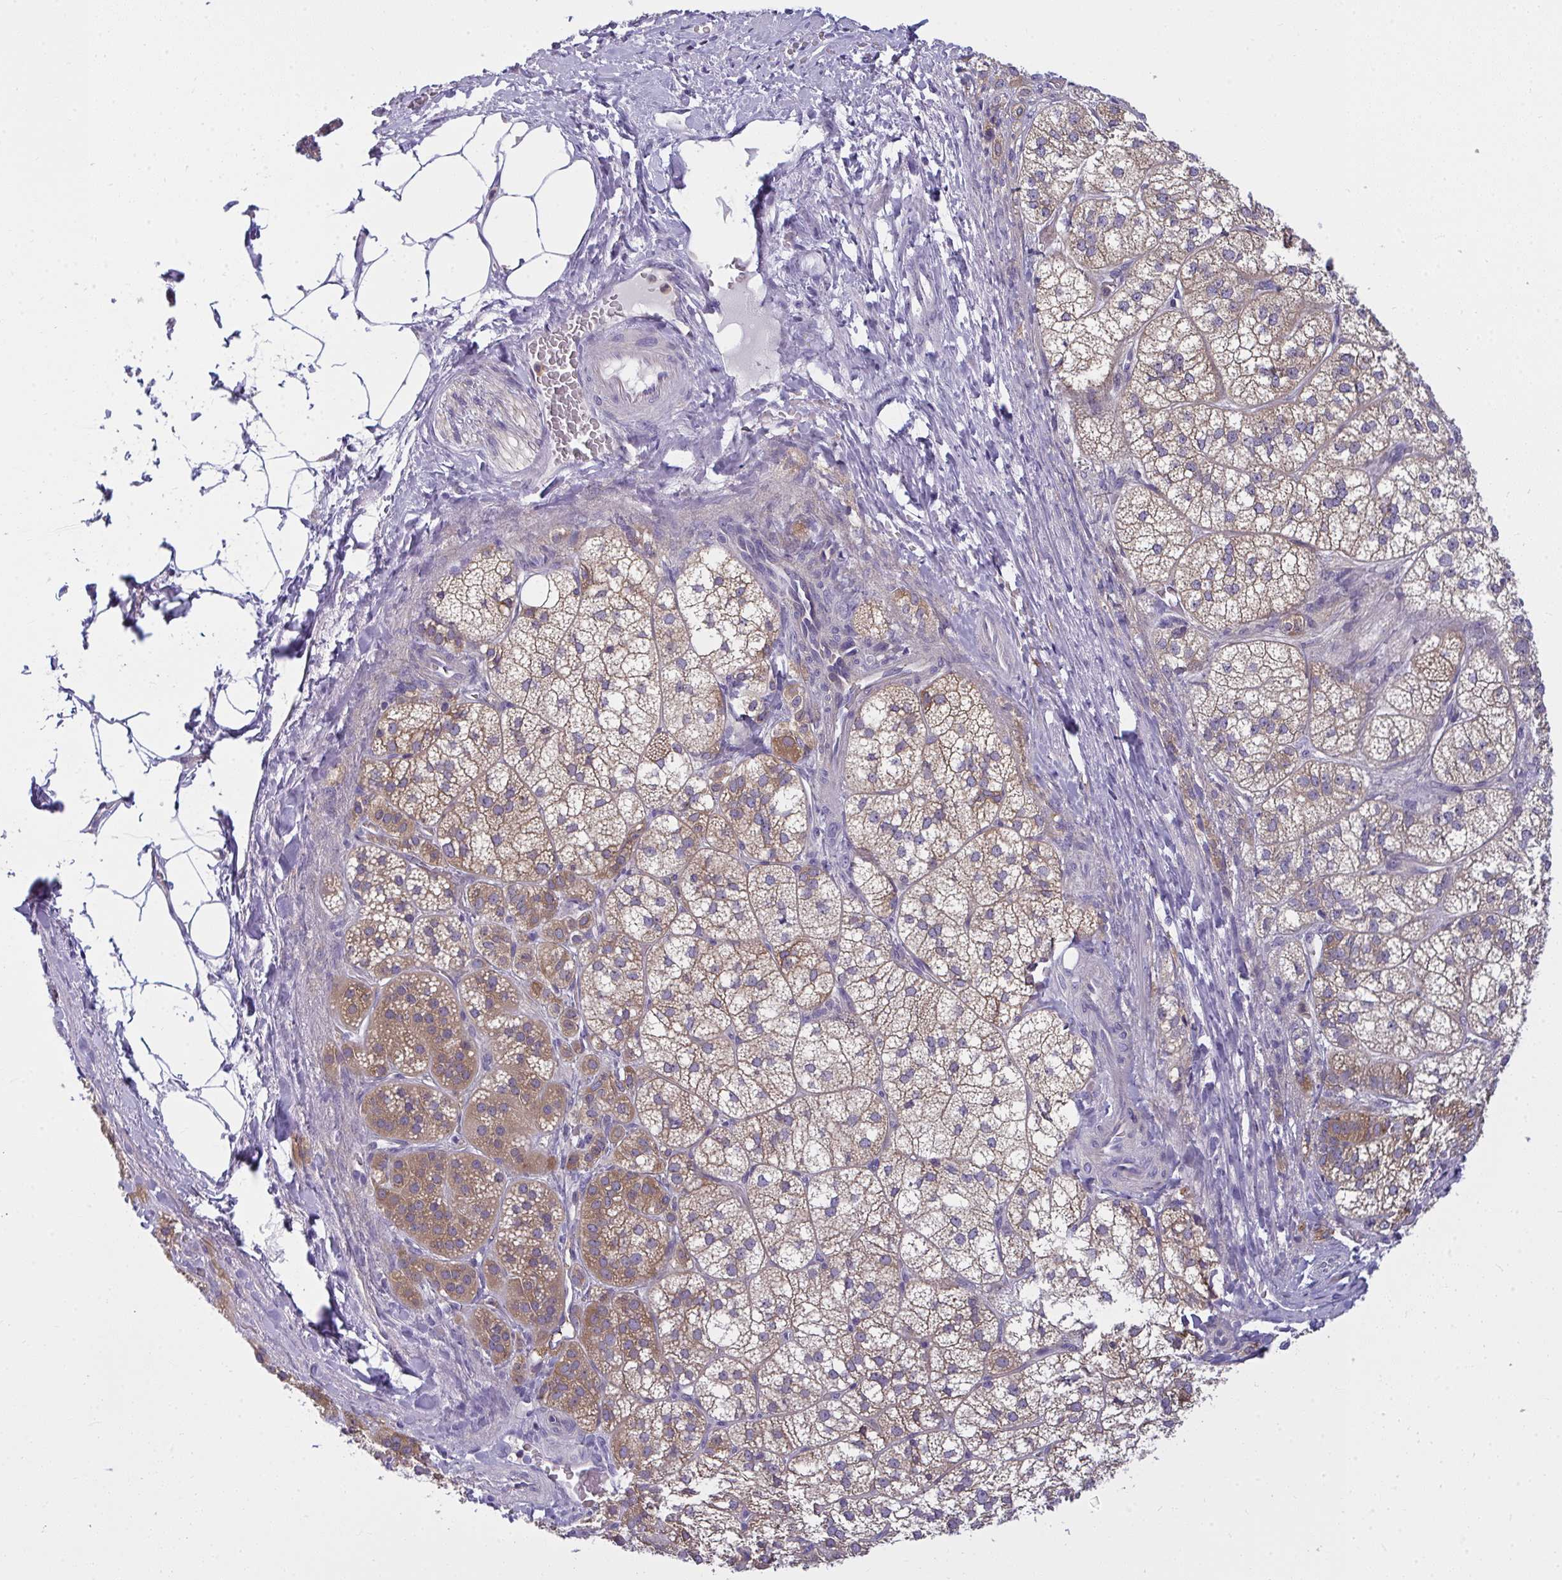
{"staining": {"intensity": "moderate", "quantity": "25%-75%", "location": "cytoplasmic/membranous"}, "tissue": "adrenal gland", "cell_type": "Glandular cells", "image_type": "normal", "snomed": [{"axis": "morphology", "description": "Normal tissue, NOS"}, {"axis": "topography", "description": "Adrenal gland"}], "caption": "Moderate cytoplasmic/membranous protein positivity is identified in about 25%-75% of glandular cells in adrenal gland.", "gene": "SLC30A6", "patient": {"sex": "female", "age": 60}}